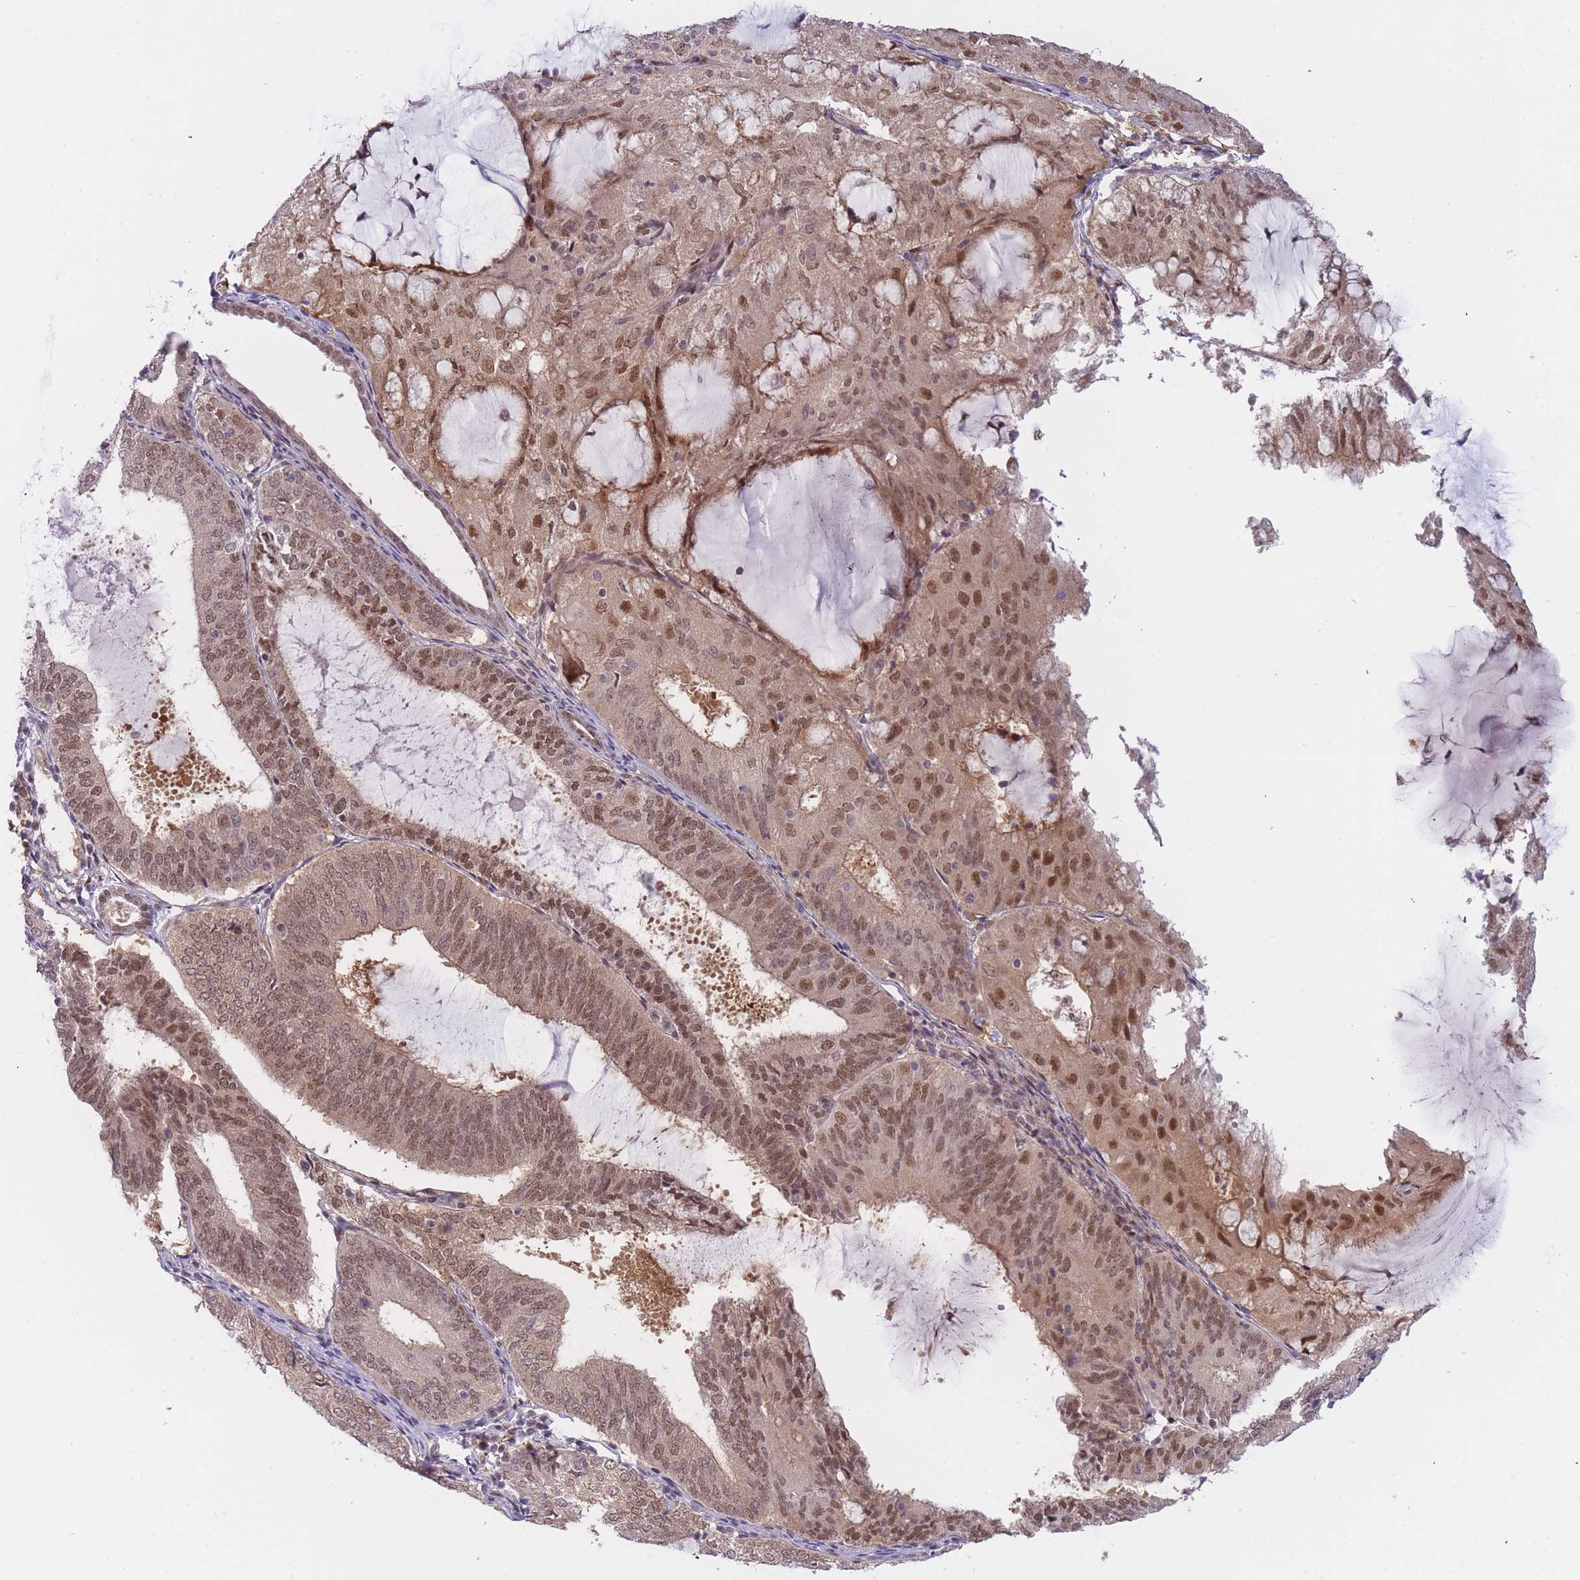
{"staining": {"intensity": "moderate", "quantity": ">75%", "location": "nuclear"}, "tissue": "endometrial cancer", "cell_type": "Tumor cells", "image_type": "cancer", "snomed": [{"axis": "morphology", "description": "Adenocarcinoma, NOS"}, {"axis": "topography", "description": "Endometrium"}], "caption": "Tumor cells display medium levels of moderate nuclear positivity in about >75% of cells in human endometrial cancer (adenocarcinoma). (IHC, brightfield microscopy, high magnification).", "gene": "DEAF1", "patient": {"sex": "female", "age": 81}}